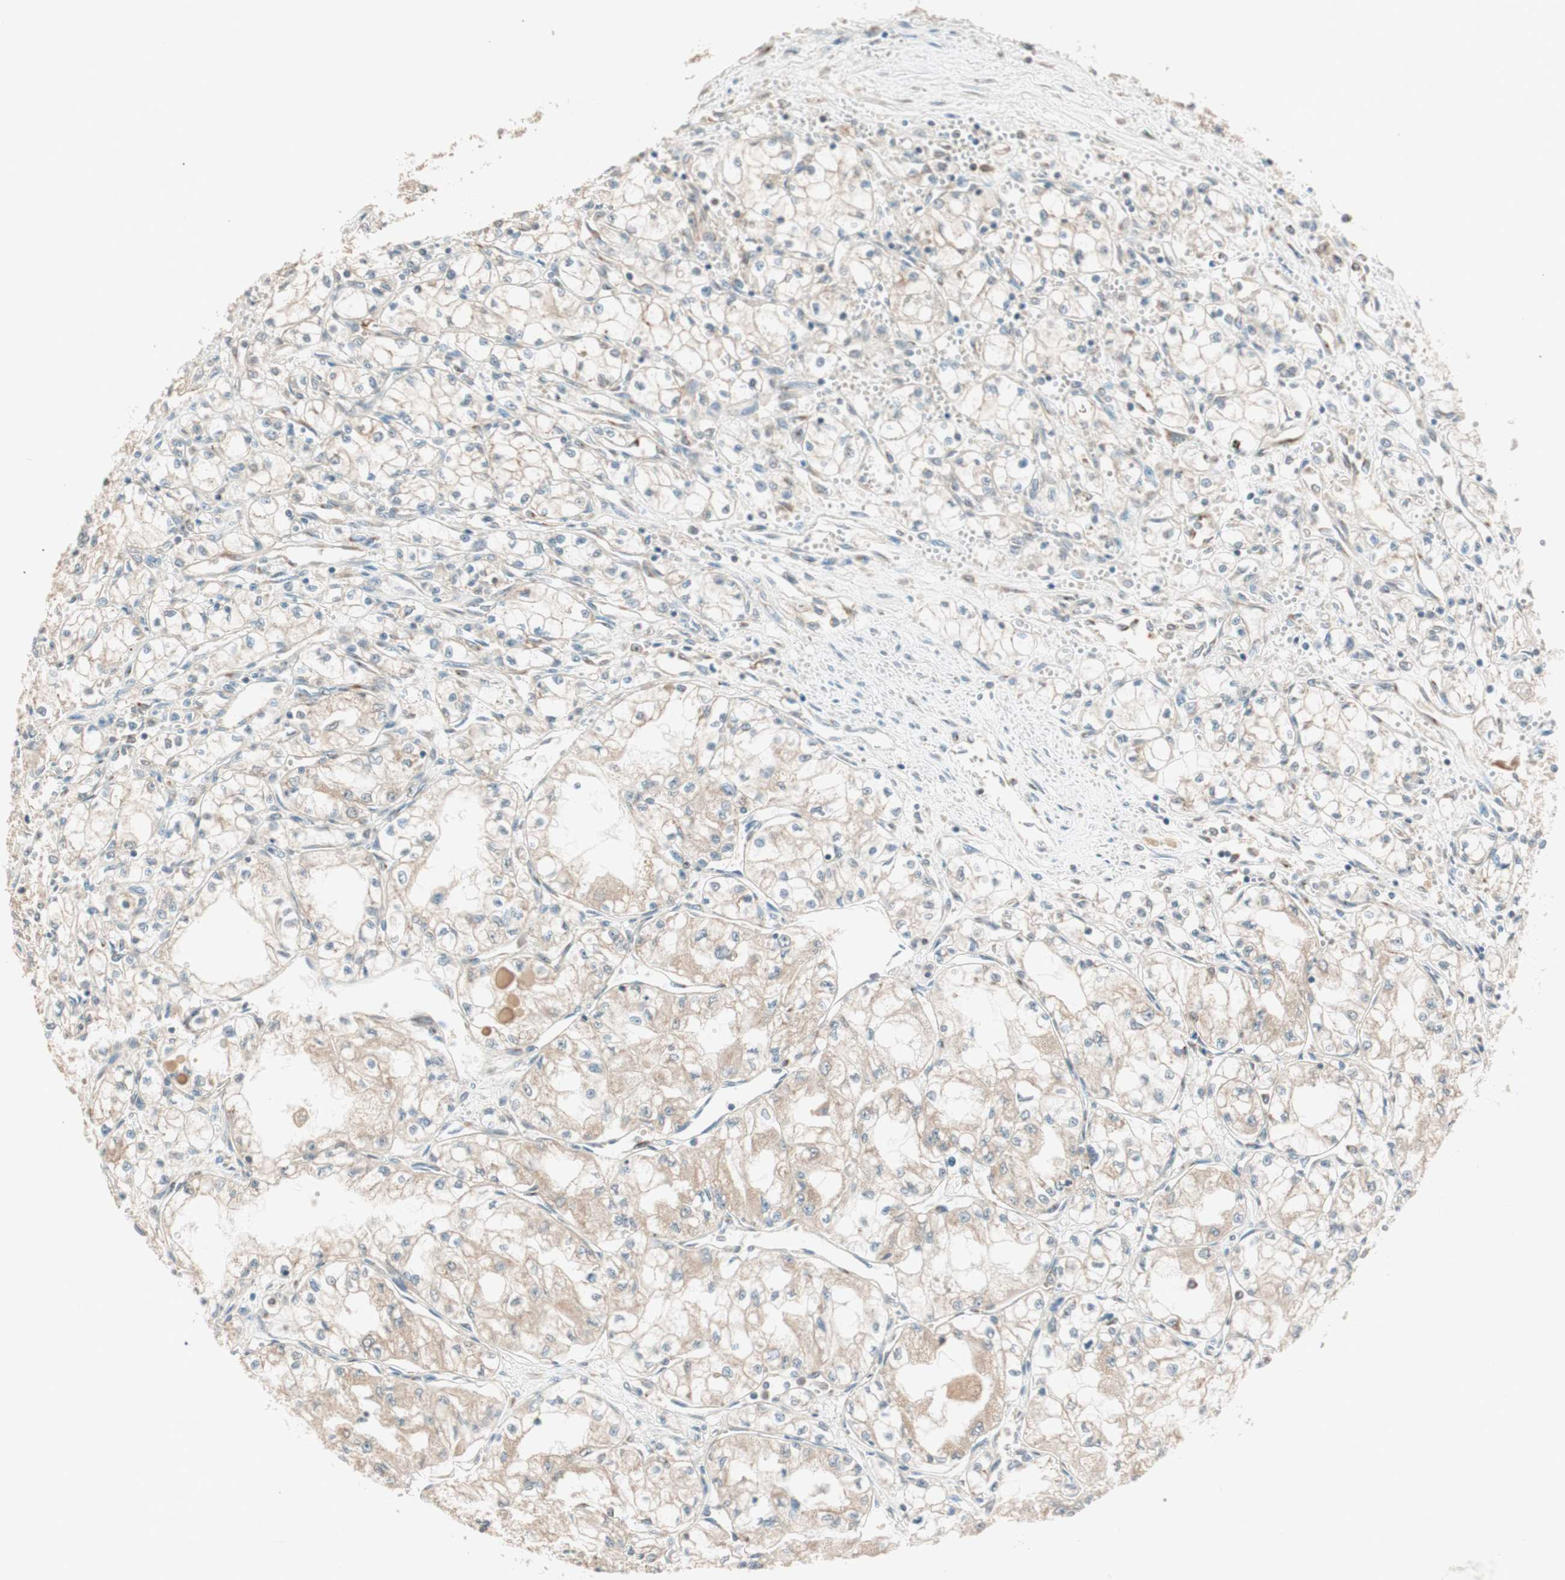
{"staining": {"intensity": "weak", "quantity": "<25%", "location": "cytoplasmic/membranous"}, "tissue": "renal cancer", "cell_type": "Tumor cells", "image_type": "cancer", "snomed": [{"axis": "morphology", "description": "Normal tissue, NOS"}, {"axis": "morphology", "description": "Adenocarcinoma, NOS"}, {"axis": "topography", "description": "Kidney"}], "caption": "Immunohistochemistry (IHC) histopathology image of neoplastic tissue: human renal adenocarcinoma stained with DAB (3,3'-diaminobenzidine) exhibits no significant protein staining in tumor cells.", "gene": "SEC16A", "patient": {"sex": "male", "age": 59}}